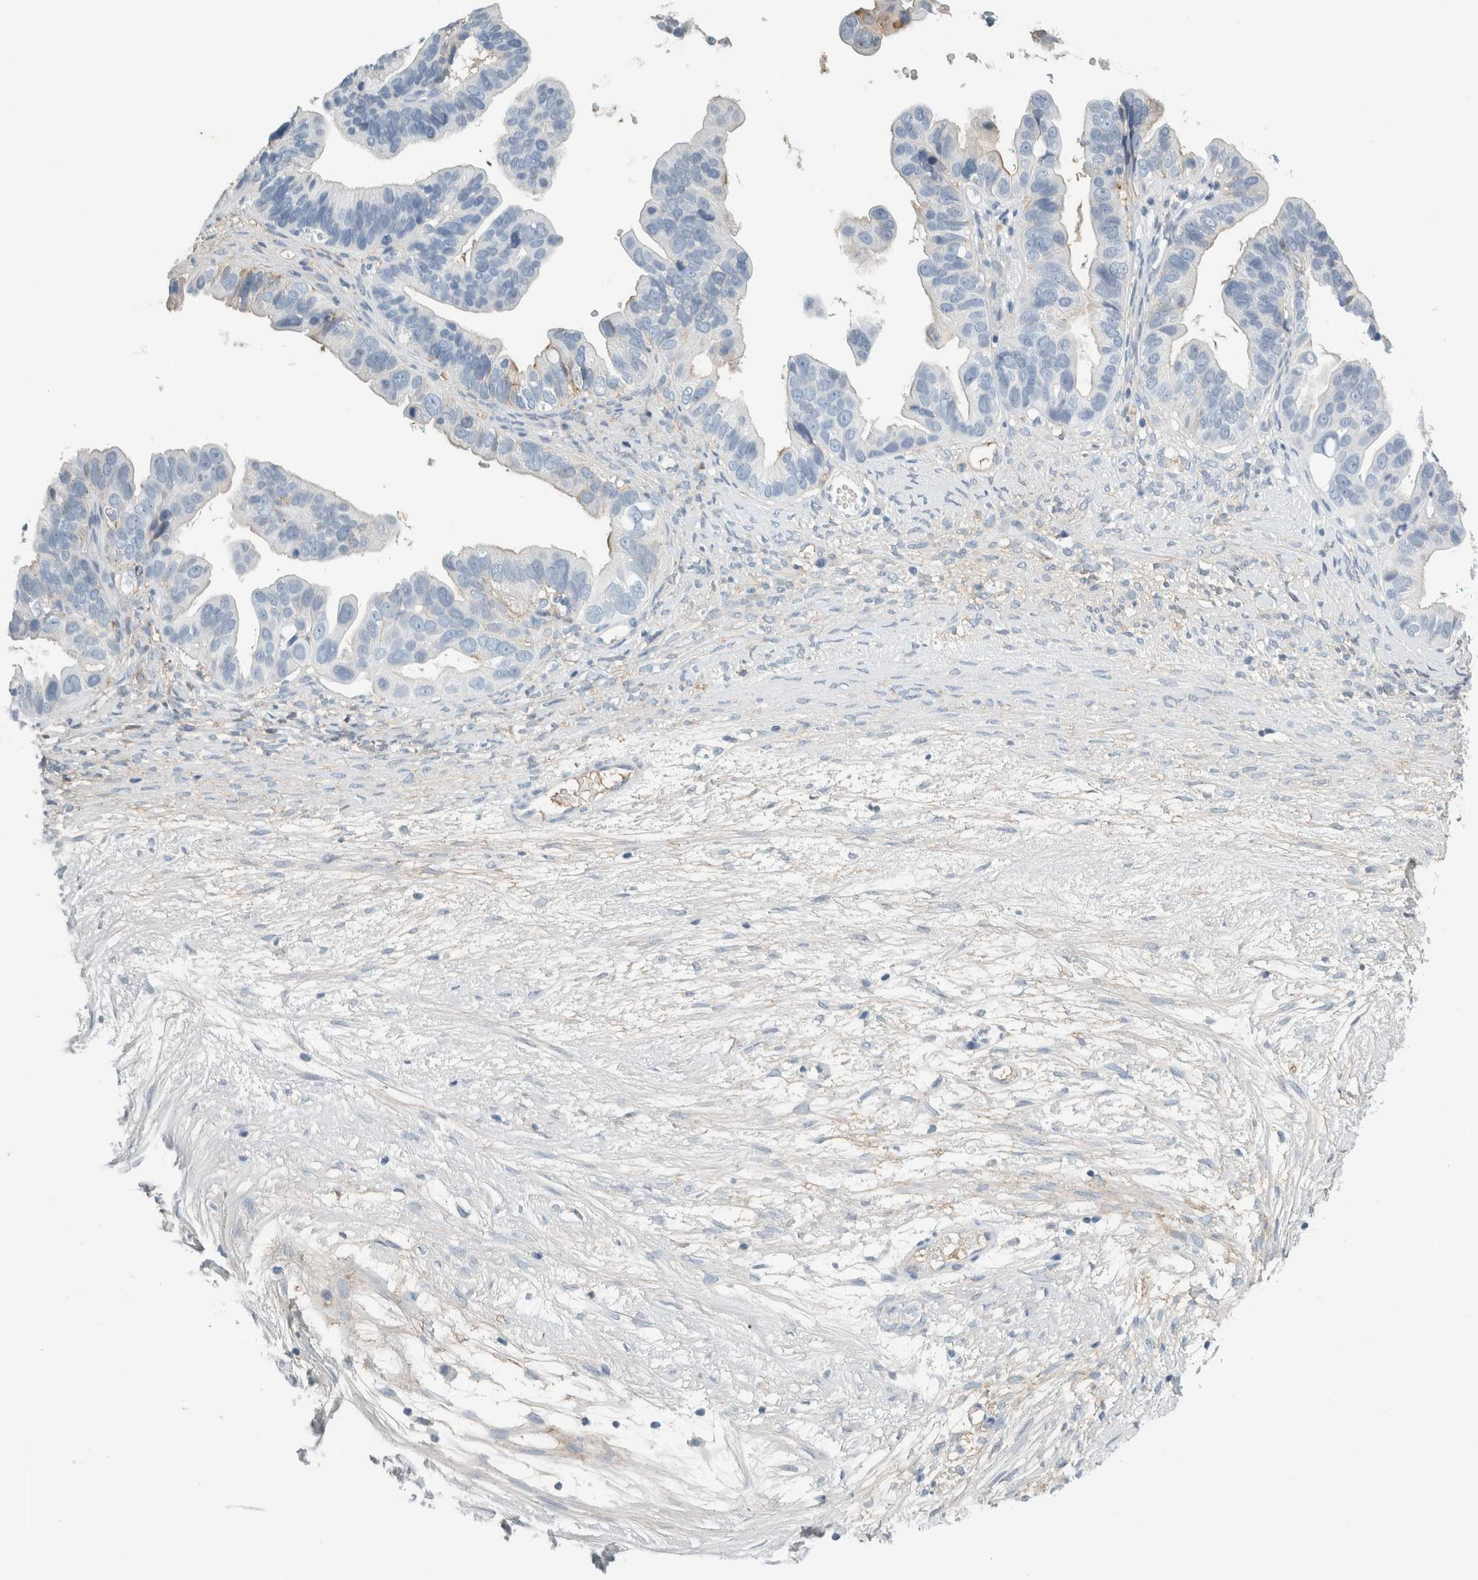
{"staining": {"intensity": "negative", "quantity": "none", "location": "none"}, "tissue": "ovarian cancer", "cell_type": "Tumor cells", "image_type": "cancer", "snomed": [{"axis": "morphology", "description": "Cystadenocarcinoma, serous, NOS"}, {"axis": "topography", "description": "Ovary"}], "caption": "There is no significant staining in tumor cells of ovarian cancer (serous cystadenocarcinoma).", "gene": "TSPAN8", "patient": {"sex": "female", "age": 56}}